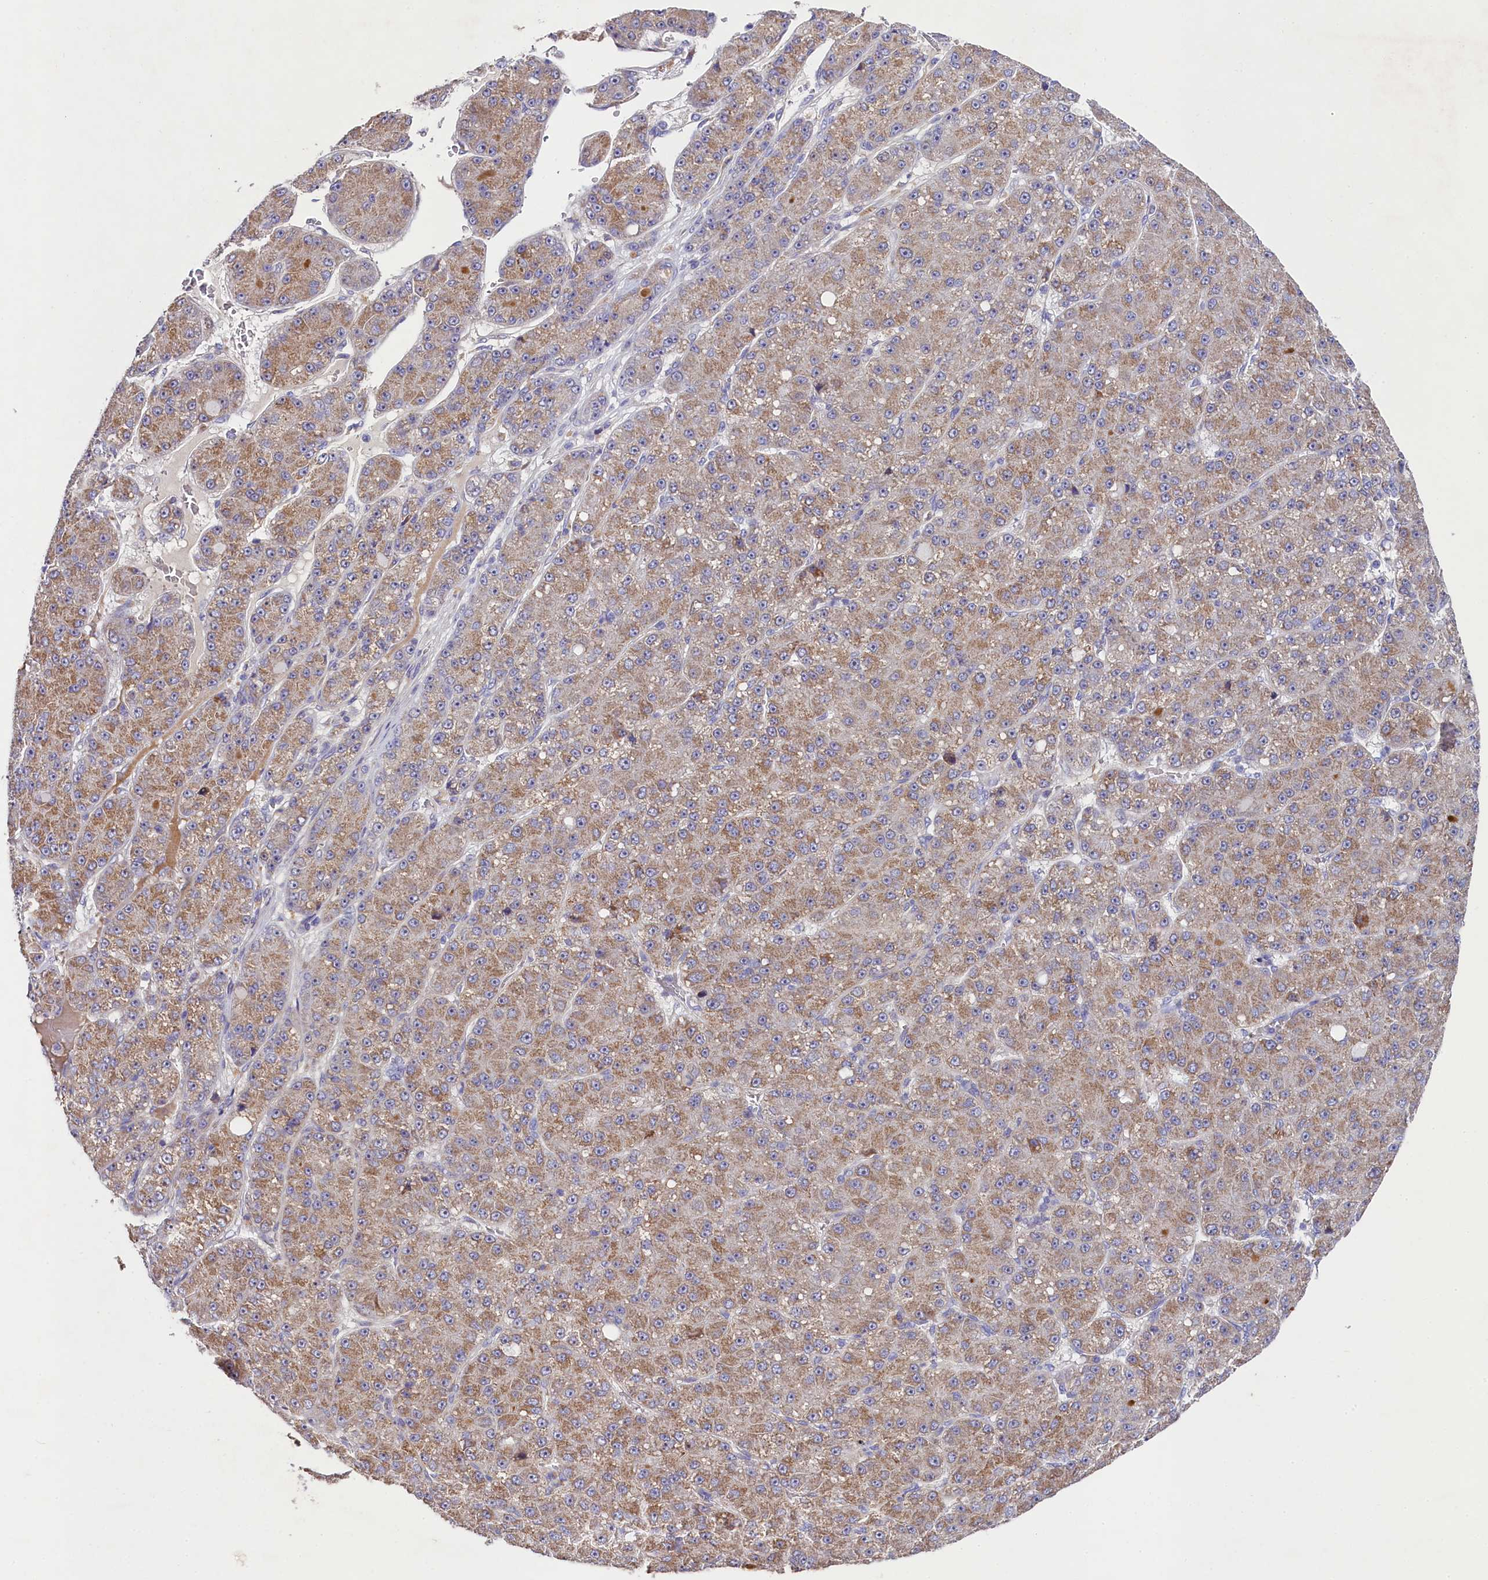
{"staining": {"intensity": "moderate", "quantity": "25%-75%", "location": "cytoplasmic/membranous"}, "tissue": "liver cancer", "cell_type": "Tumor cells", "image_type": "cancer", "snomed": [{"axis": "morphology", "description": "Carcinoma, Hepatocellular, NOS"}, {"axis": "topography", "description": "Liver"}], "caption": "Approximately 25%-75% of tumor cells in liver cancer (hepatocellular carcinoma) reveal moderate cytoplasmic/membranous protein expression as visualized by brown immunohistochemical staining.", "gene": "FXYD6", "patient": {"sex": "male", "age": 67}}